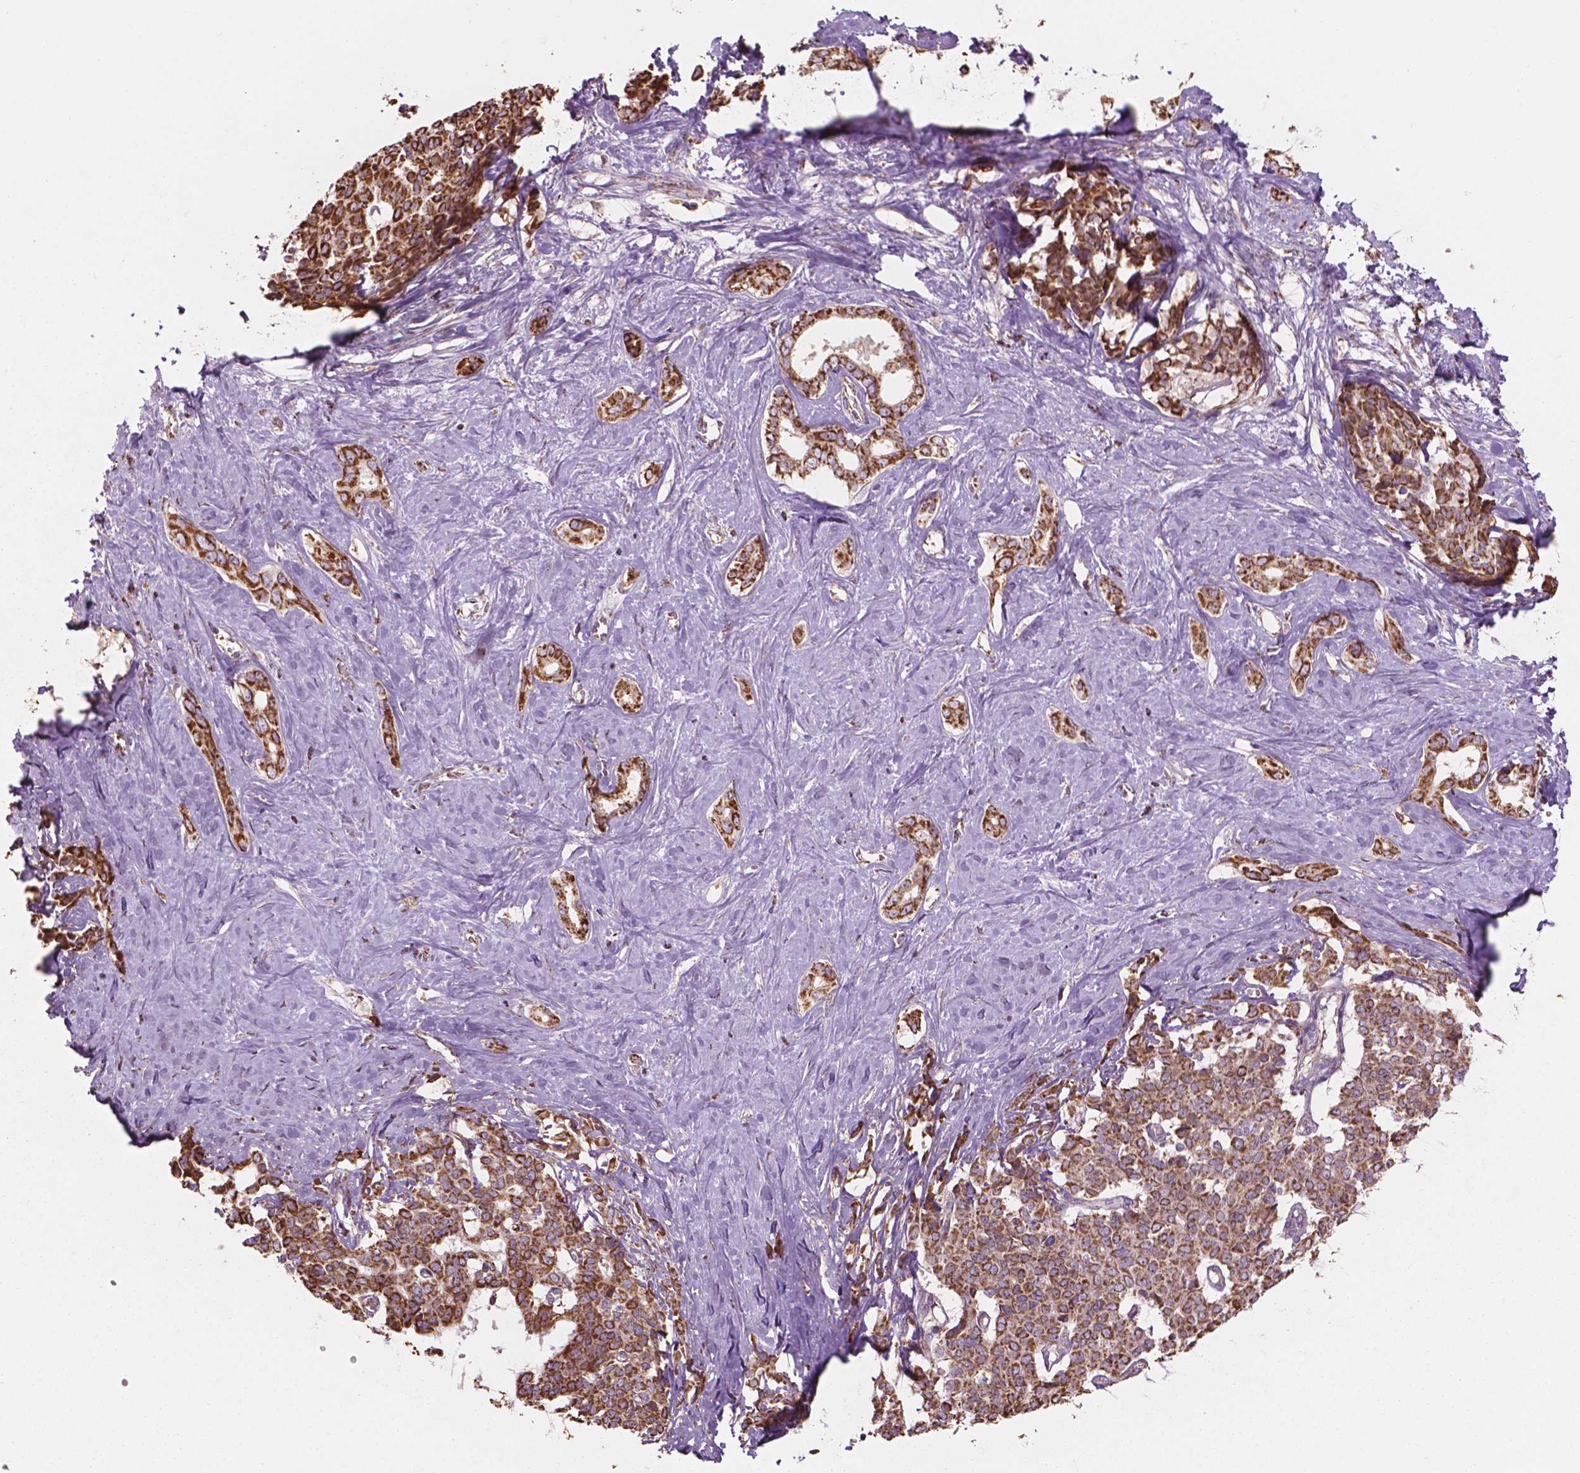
{"staining": {"intensity": "moderate", "quantity": ">75%", "location": "cytoplasmic/membranous"}, "tissue": "liver cancer", "cell_type": "Tumor cells", "image_type": "cancer", "snomed": [{"axis": "morphology", "description": "Cholangiocarcinoma"}, {"axis": "topography", "description": "Liver"}], "caption": "Immunohistochemistry histopathology image of cholangiocarcinoma (liver) stained for a protein (brown), which displays medium levels of moderate cytoplasmic/membranous expression in about >75% of tumor cells.", "gene": "HS3ST3A1", "patient": {"sex": "female", "age": 47}}